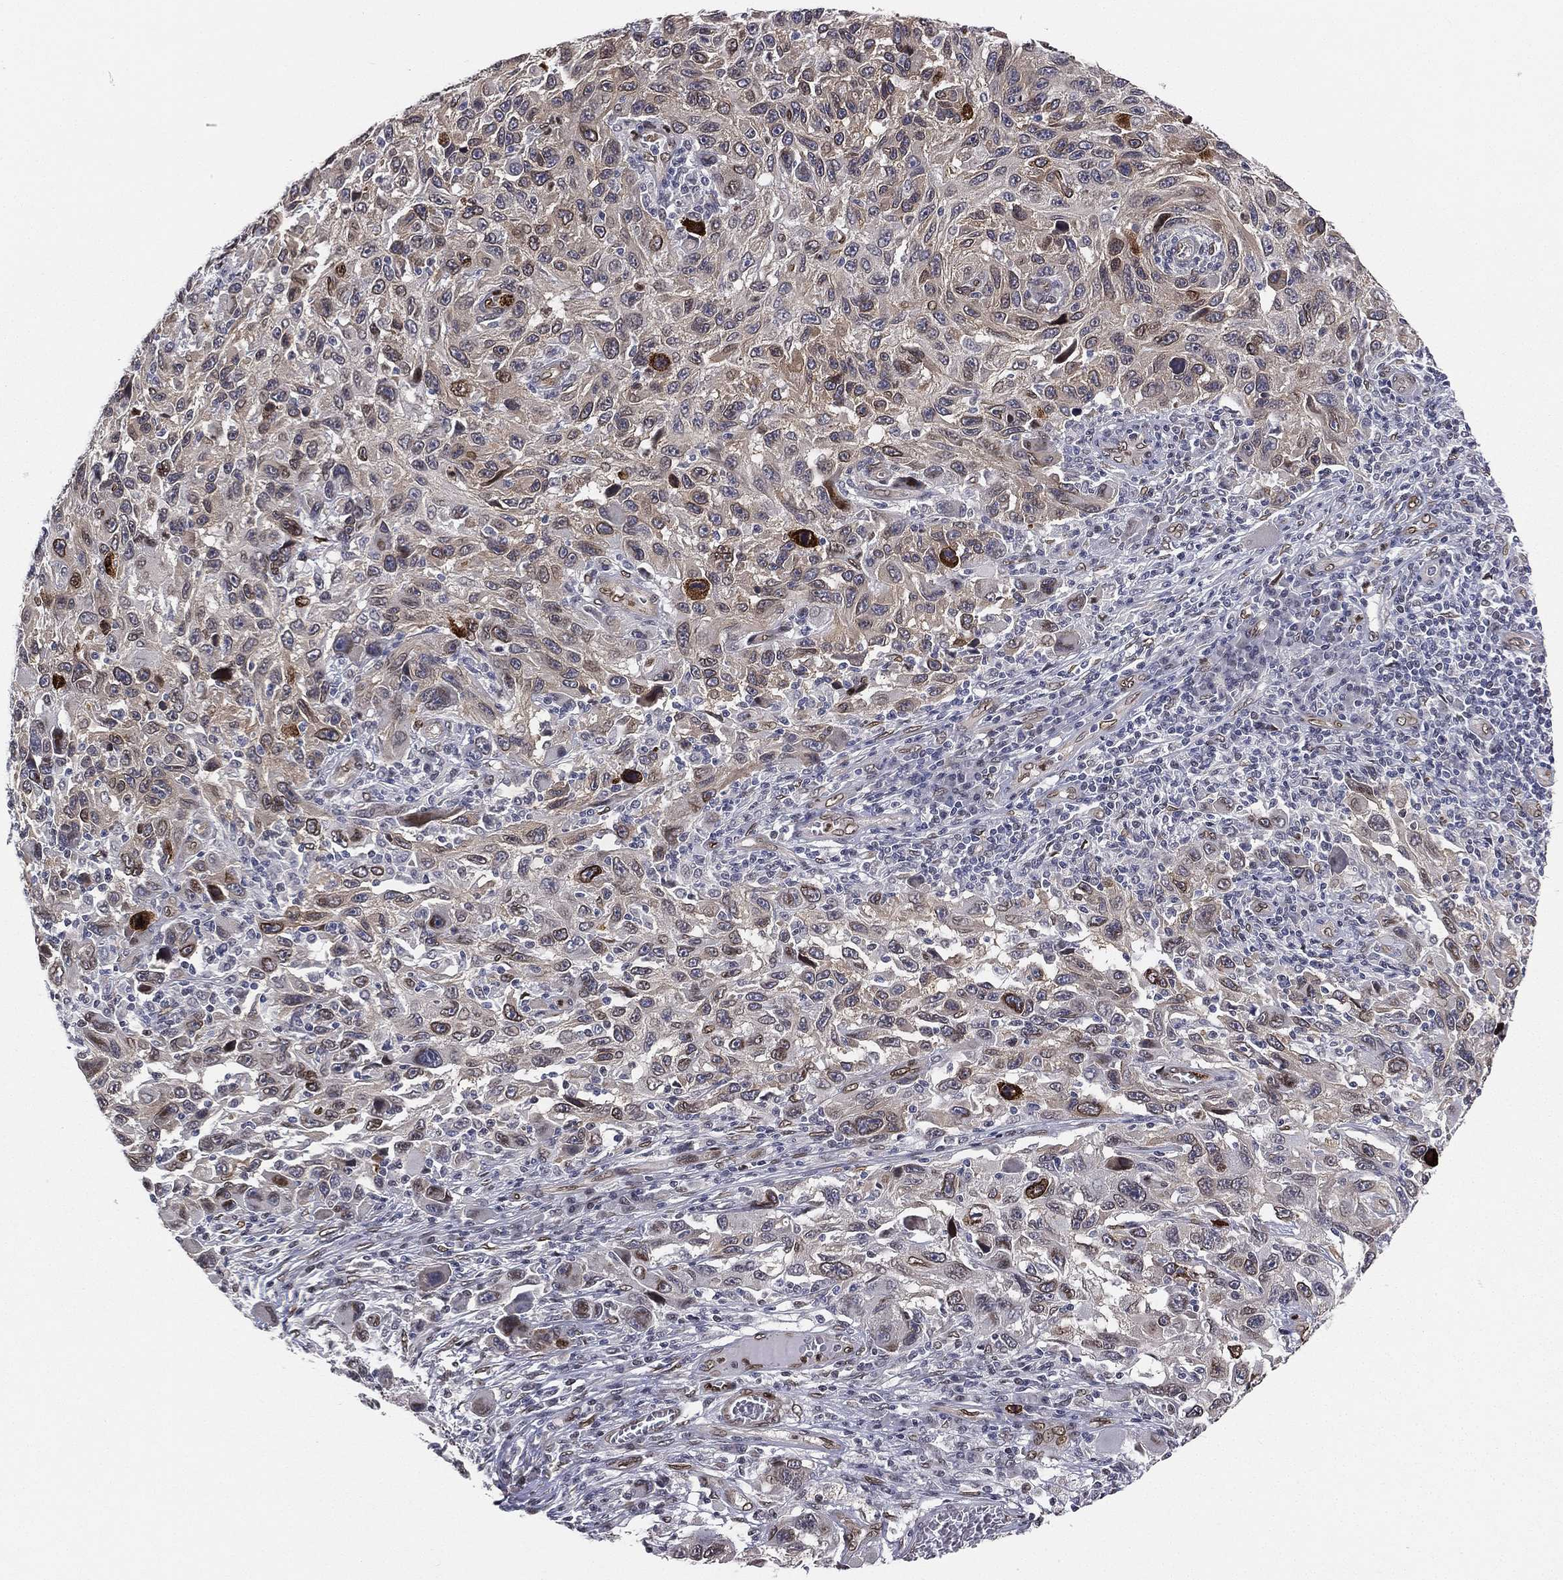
{"staining": {"intensity": "strong", "quantity": "25%-75%", "location": "cytoplasmic/membranous,nuclear"}, "tissue": "melanoma", "cell_type": "Tumor cells", "image_type": "cancer", "snomed": [{"axis": "morphology", "description": "Malignant melanoma, NOS"}, {"axis": "topography", "description": "Skin"}], "caption": "DAB immunohistochemical staining of human melanoma shows strong cytoplasmic/membranous and nuclear protein staining in approximately 25%-75% of tumor cells.", "gene": "LMNB1", "patient": {"sex": "male", "age": 53}}